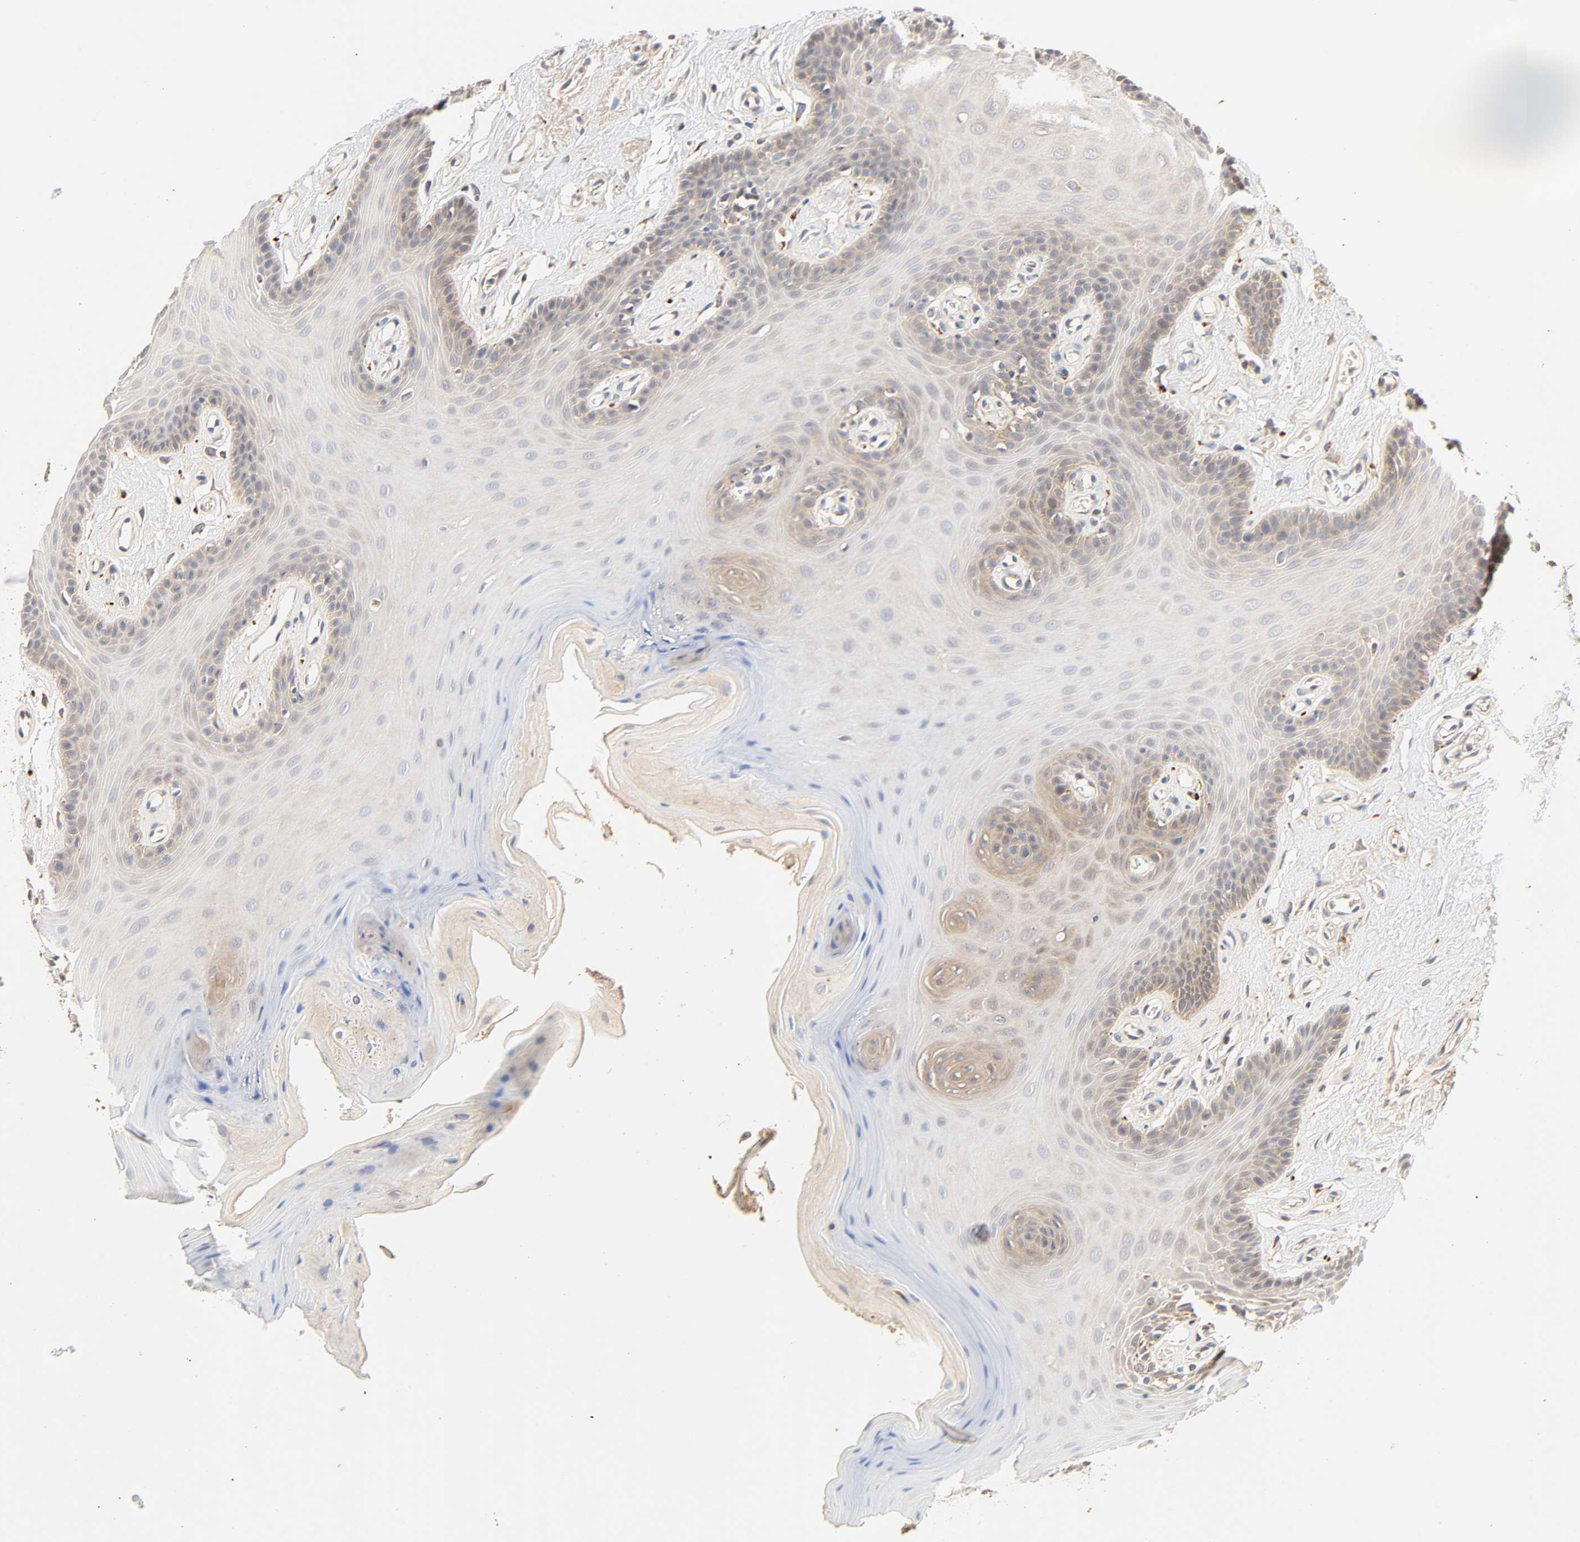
{"staining": {"intensity": "moderate", "quantity": "25%-75%", "location": "cytoplasmic/membranous"}, "tissue": "oral mucosa", "cell_type": "Squamous epithelial cells", "image_type": "normal", "snomed": [{"axis": "morphology", "description": "Normal tissue, NOS"}, {"axis": "morphology", "description": "Squamous cell carcinoma, NOS"}, {"axis": "topography", "description": "Skeletal muscle"}, {"axis": "topography", "description": "Oral tissue"}, {"axis": "topography", "description": "Head-Neck"}], "caption": "Immunohistochemical staining of unremarkable human oral mucosa exhibits moderate cytoplasmic/membranous protein positivity in about 25%-75% of squamous epithelial cells.", "gene": "MAPK6", "patient": {"sex": "male", "age": 71}}